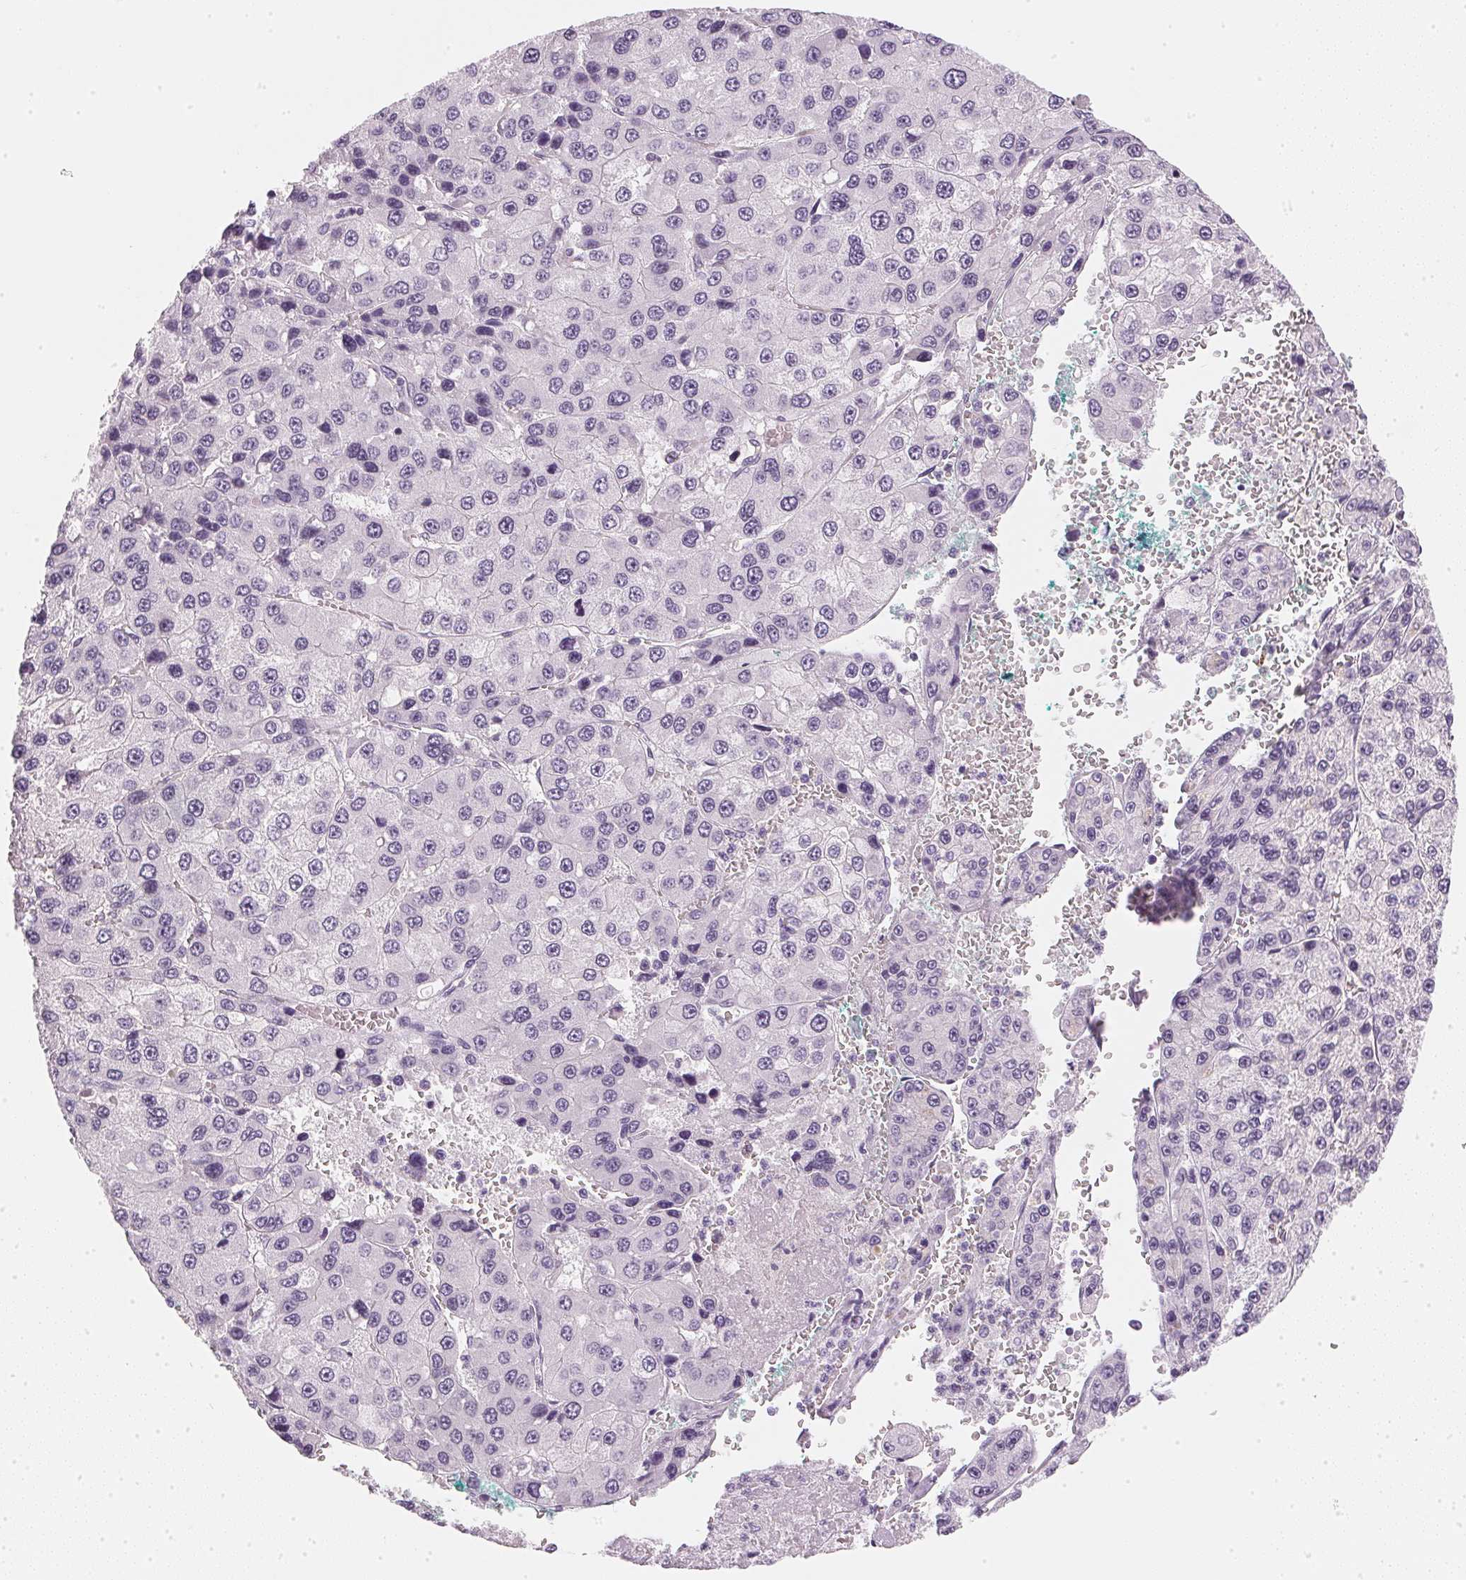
{"staining": {"intensity": "negative", "quantity": "none", "location": "none"}, "tissue": "liver cancer", "cell_type": "Tumor cells", "image_type": "cancer", "snomed": [{"axis": "morphology", "description": "Carcinoma, Hepatocellular, NOS"}, {"axis": "topography", "description": "Liver"}], "caption": "Tumor cells are negative for brown protein staining in hepatocellular carcinoma (liver).", "gene": "CHST4", "patient": {"sex": "female", "age": 73}}